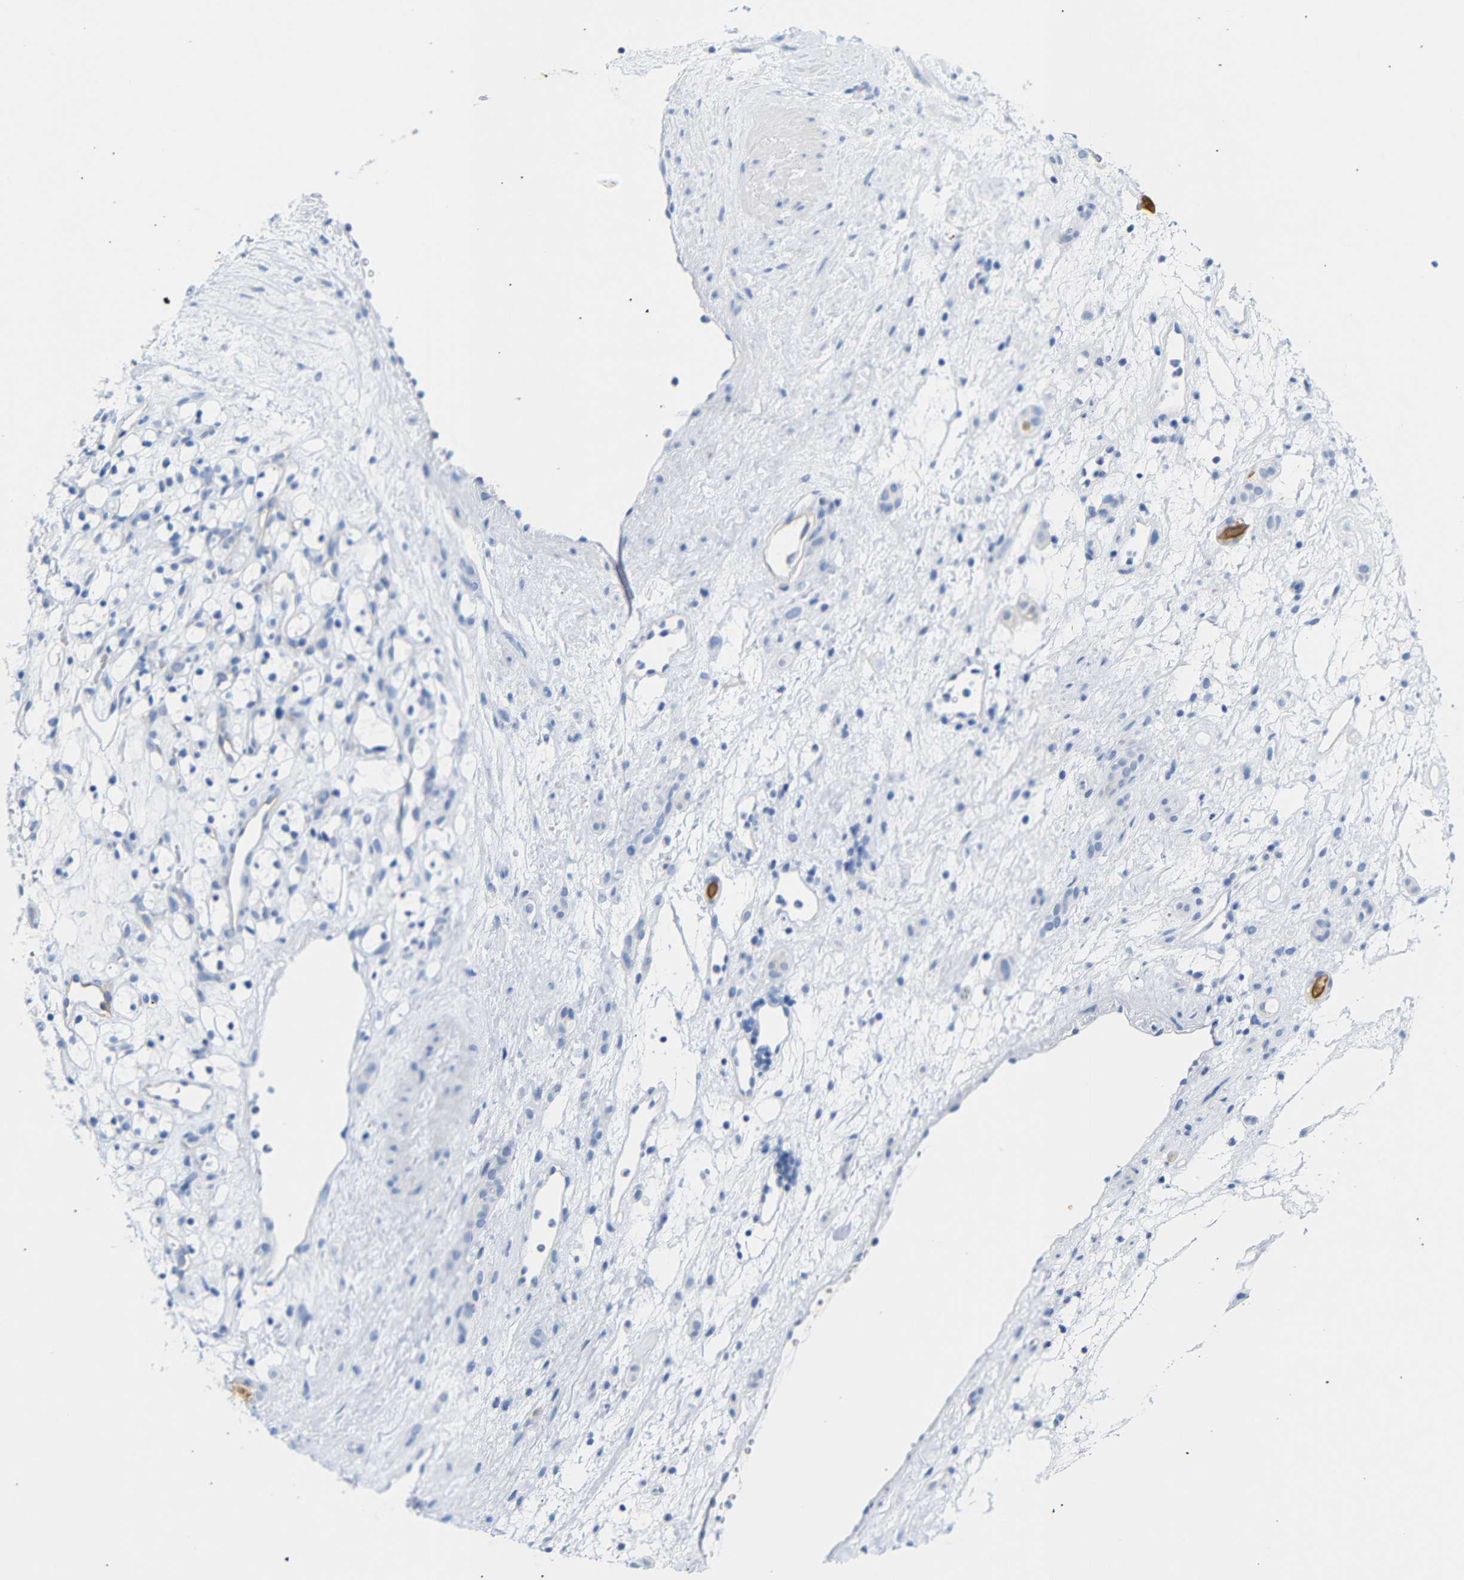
{"staining": {"intensity": "negative", "quantity": "none", "location": "none"}, "tissue": "renal cancer", "cell_type": "Tumor cells", "image_type": "cancer", "snomed": [{"axis": "morphology", "description": "Adenocarcinoma, NOS"}, {"axis": "topography", "description": "Kidney"}], "caption": "Immunohistochemistry (IHC) of human renal cancer reveals no staining in tumor cells.", "gene": "ERVMER34-1", "patient": {"sex": "female", "age": 60}}